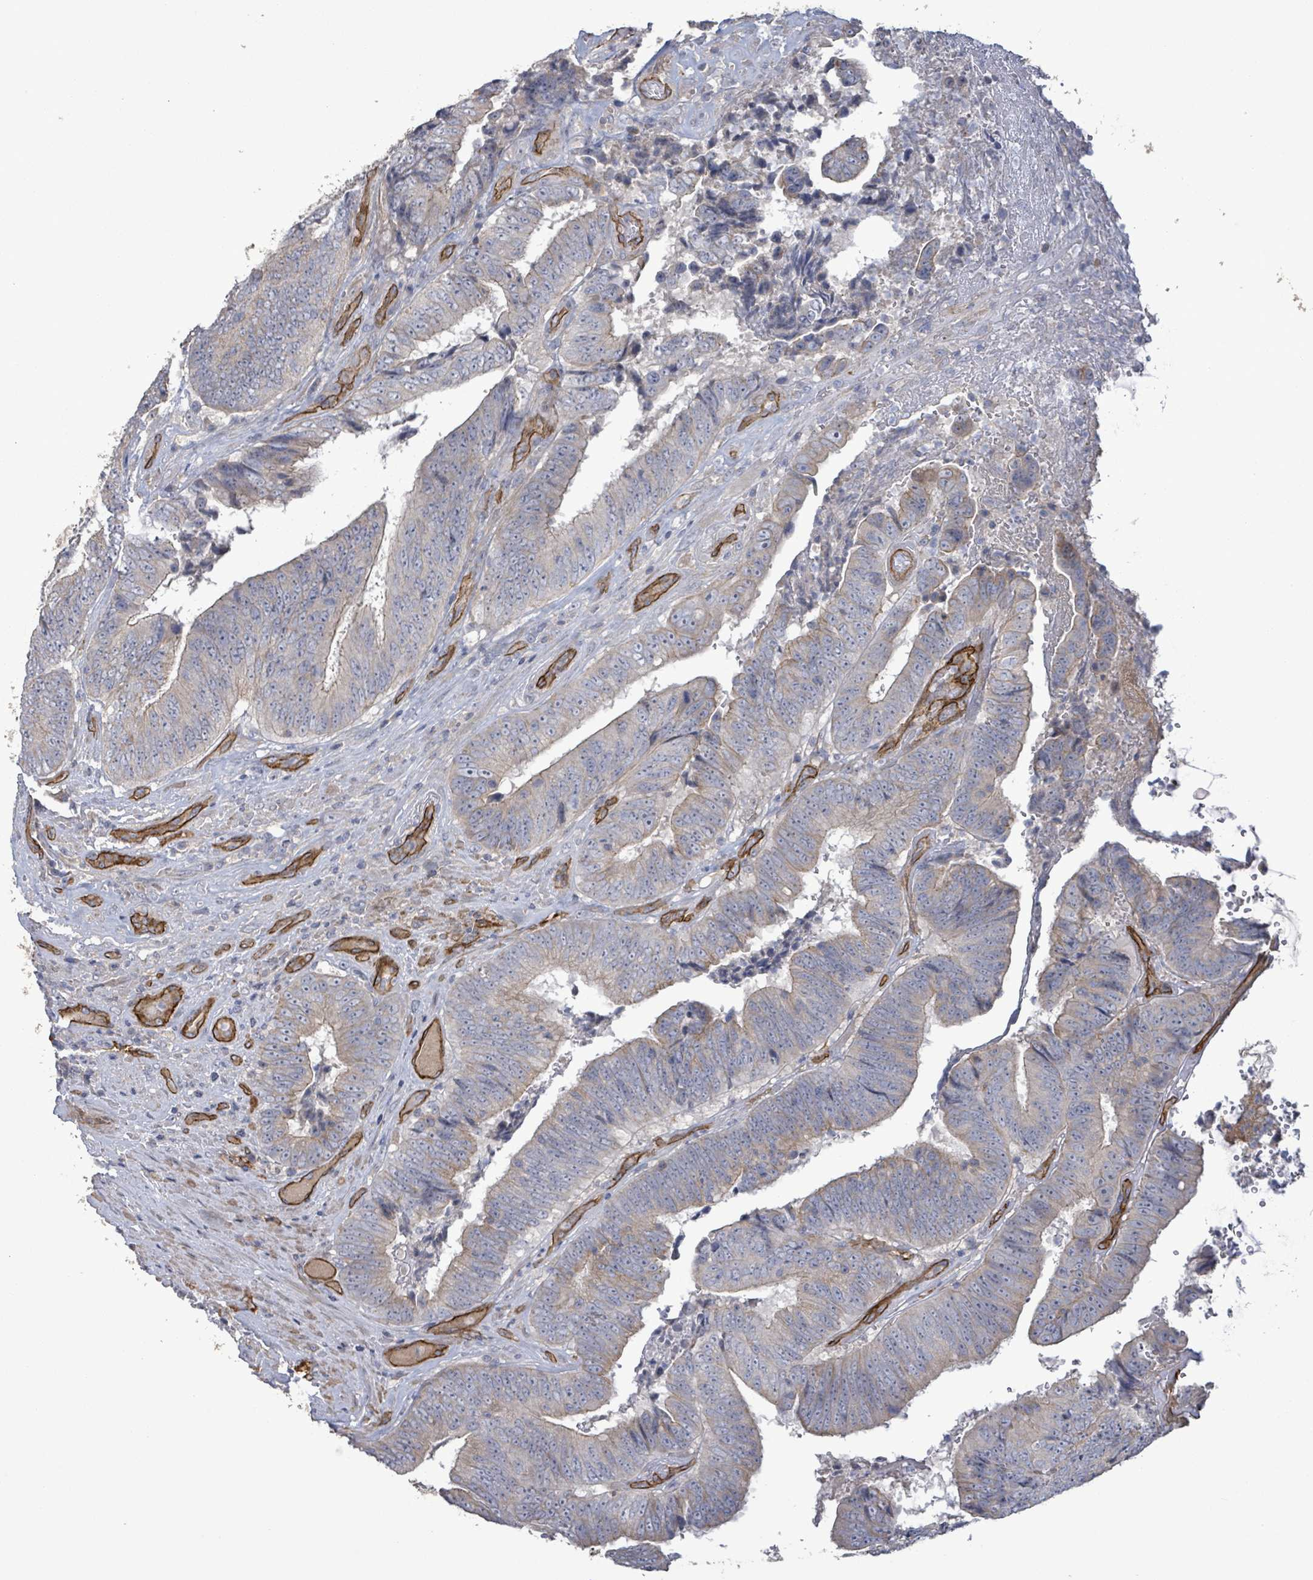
{"staining": {"intensity": "weak", "quantity": "<25%", "location": "cytoplasmic/membranous"}, "tissue": "colorectal cancer", "cell_type": "Tumor cells", "image_type": "cancer", "snomed": [{"axis": "morphology", "description": "Adenocarcinoma, NOS"}, {"axis": "topography", "description": "Rectum"}], "caption": "Adenocarcinoma (colorectal) was stained to show a protein in brown. There is no significant positivity in tumor cells. (DAB (3,3'-diaminobenzidine) immunohistochemistry visualized using brightfield microscopy, high magnification).", "gene": "KANK3", "patient": {"sex": "male", "age": 72}}